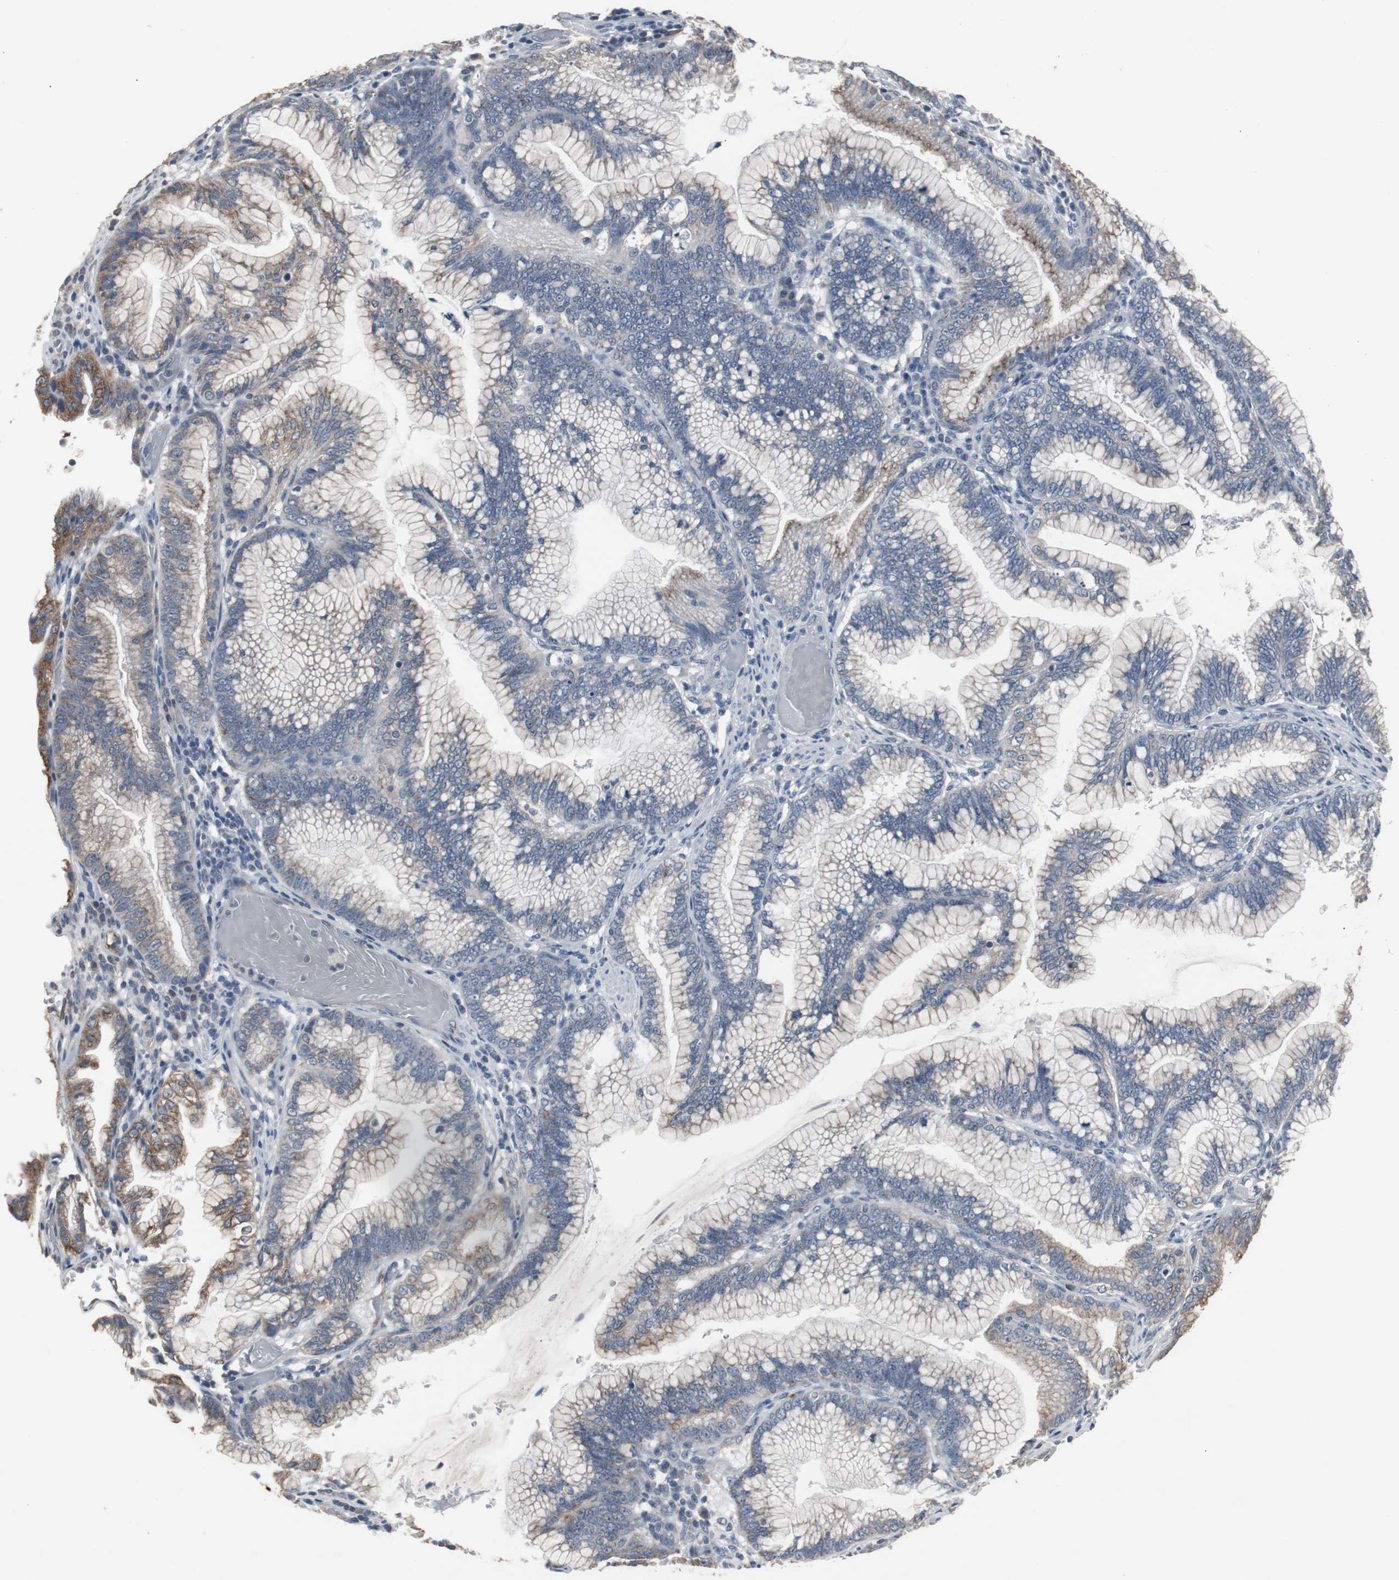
{"staining": {"intensity": "moderate", "quantity": "<25%", "location": "cytoplasmic/membranous"}, "tissue": "pancreatic cancer", "cell_type": "Tumor cells", "image_type": "cancer", "snomed": [{"axis": "morphology", "description": "Adenocarcinoma, NOS"}, {"axis": "topography", "description": "Pancreas"}], "caption": "Tumor cells display low levels of moderate cytoplasmic/membranous positivity in about <25% of cells in pancreatic adenocarcinoma.", "gene": "ACAA1", "patient": {"sex": "female", "age": 64}}